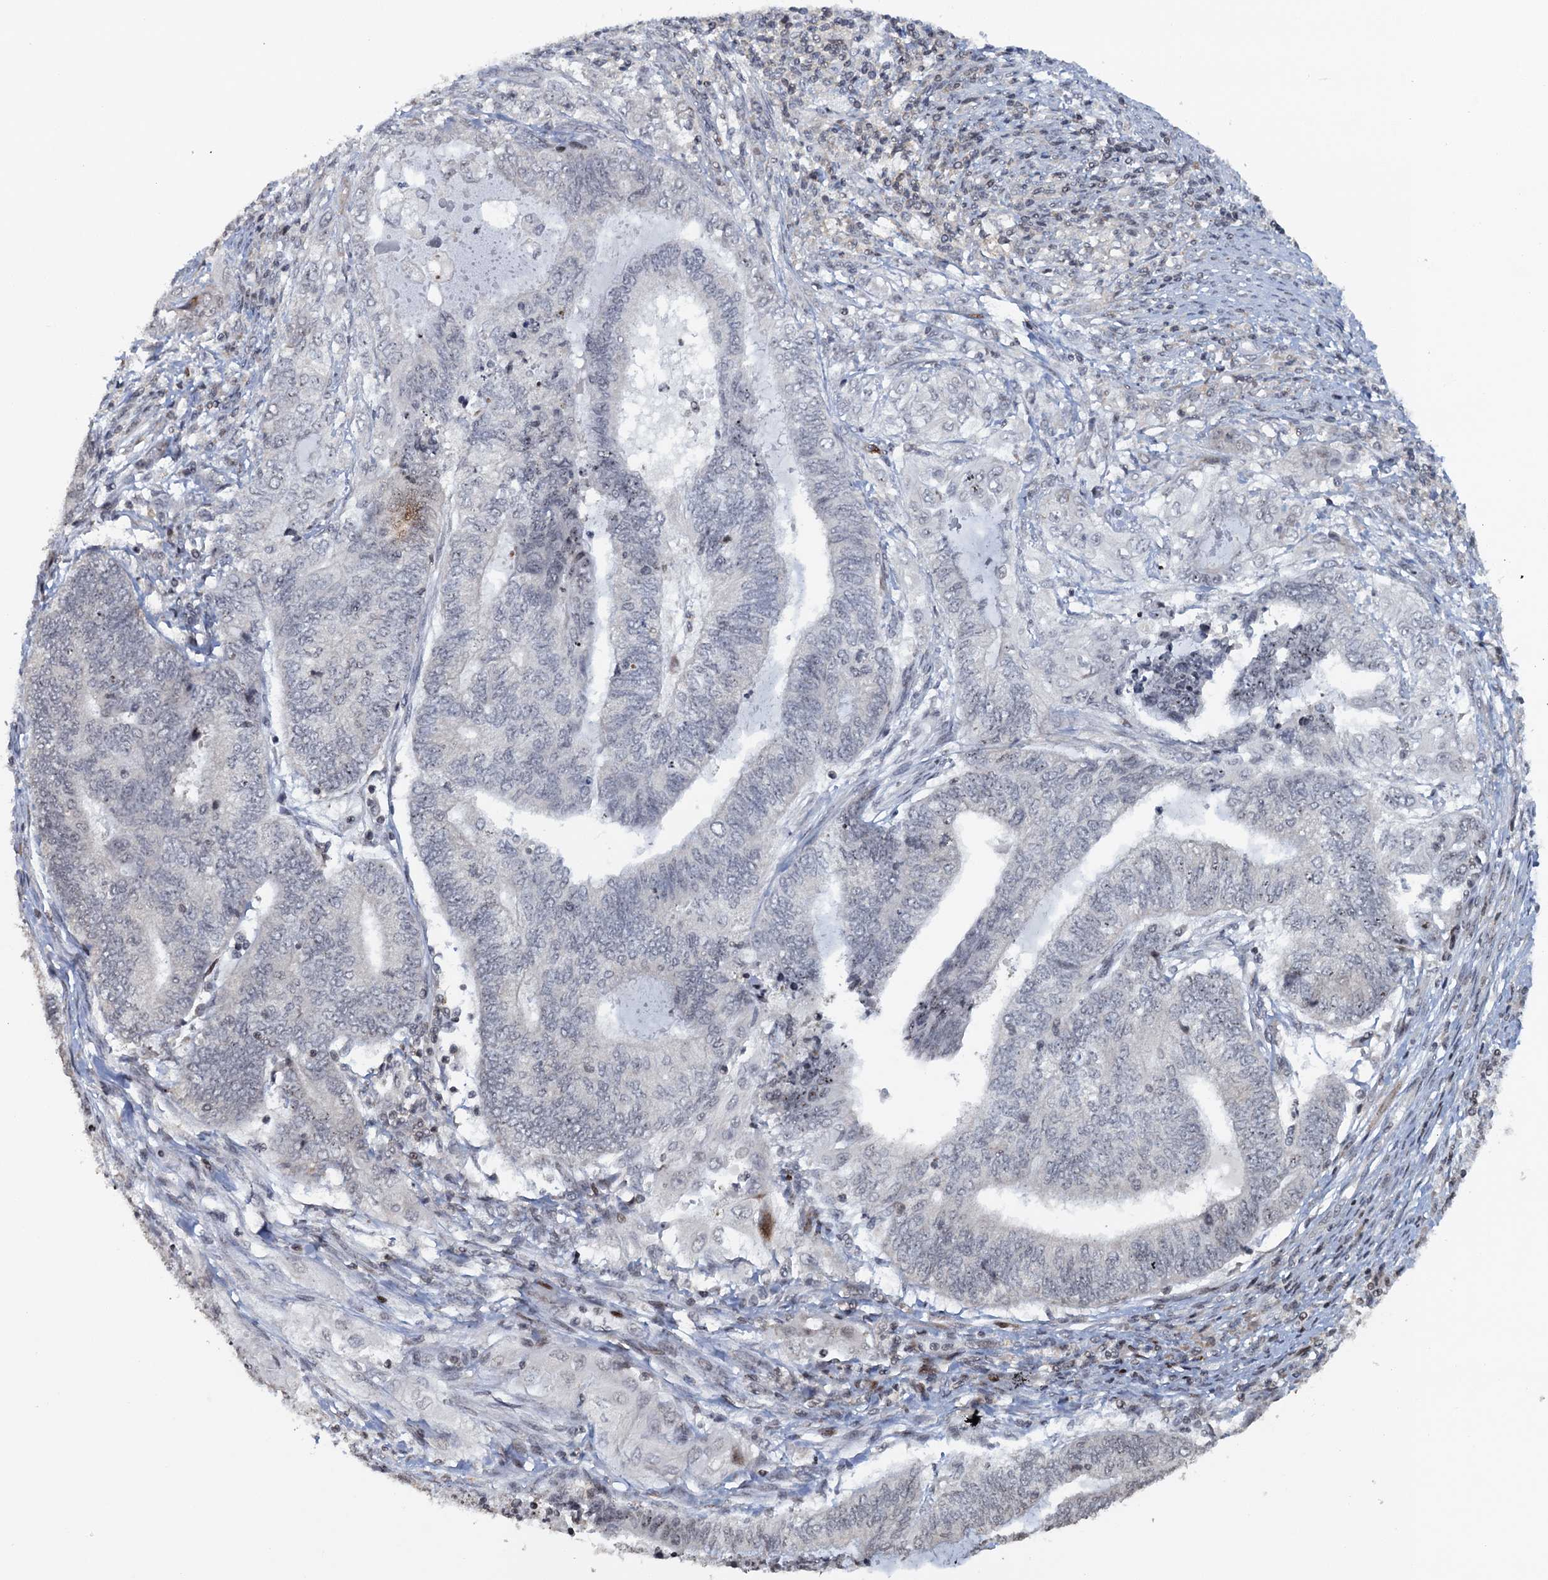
{"staining": {"intensity": "negative", "quantity": "none", "location": "none"}, "tissue": "endometrial cancer", "cell_type": "Tumor cells", "image_type": "cancer", "snomed": [{"axis": "morphology", "description": "Adenocarcinoma, NOS"}, {"axis": "topography", "description": "Uterus"}, {"axis": "topography", "description": "Endometrium"}], "caption": "Tumor cells show no significant protein staining in endometrial adenocarcinoma.", "gene": "FYB1", "patient": {"sex": "female", "age": 70}}